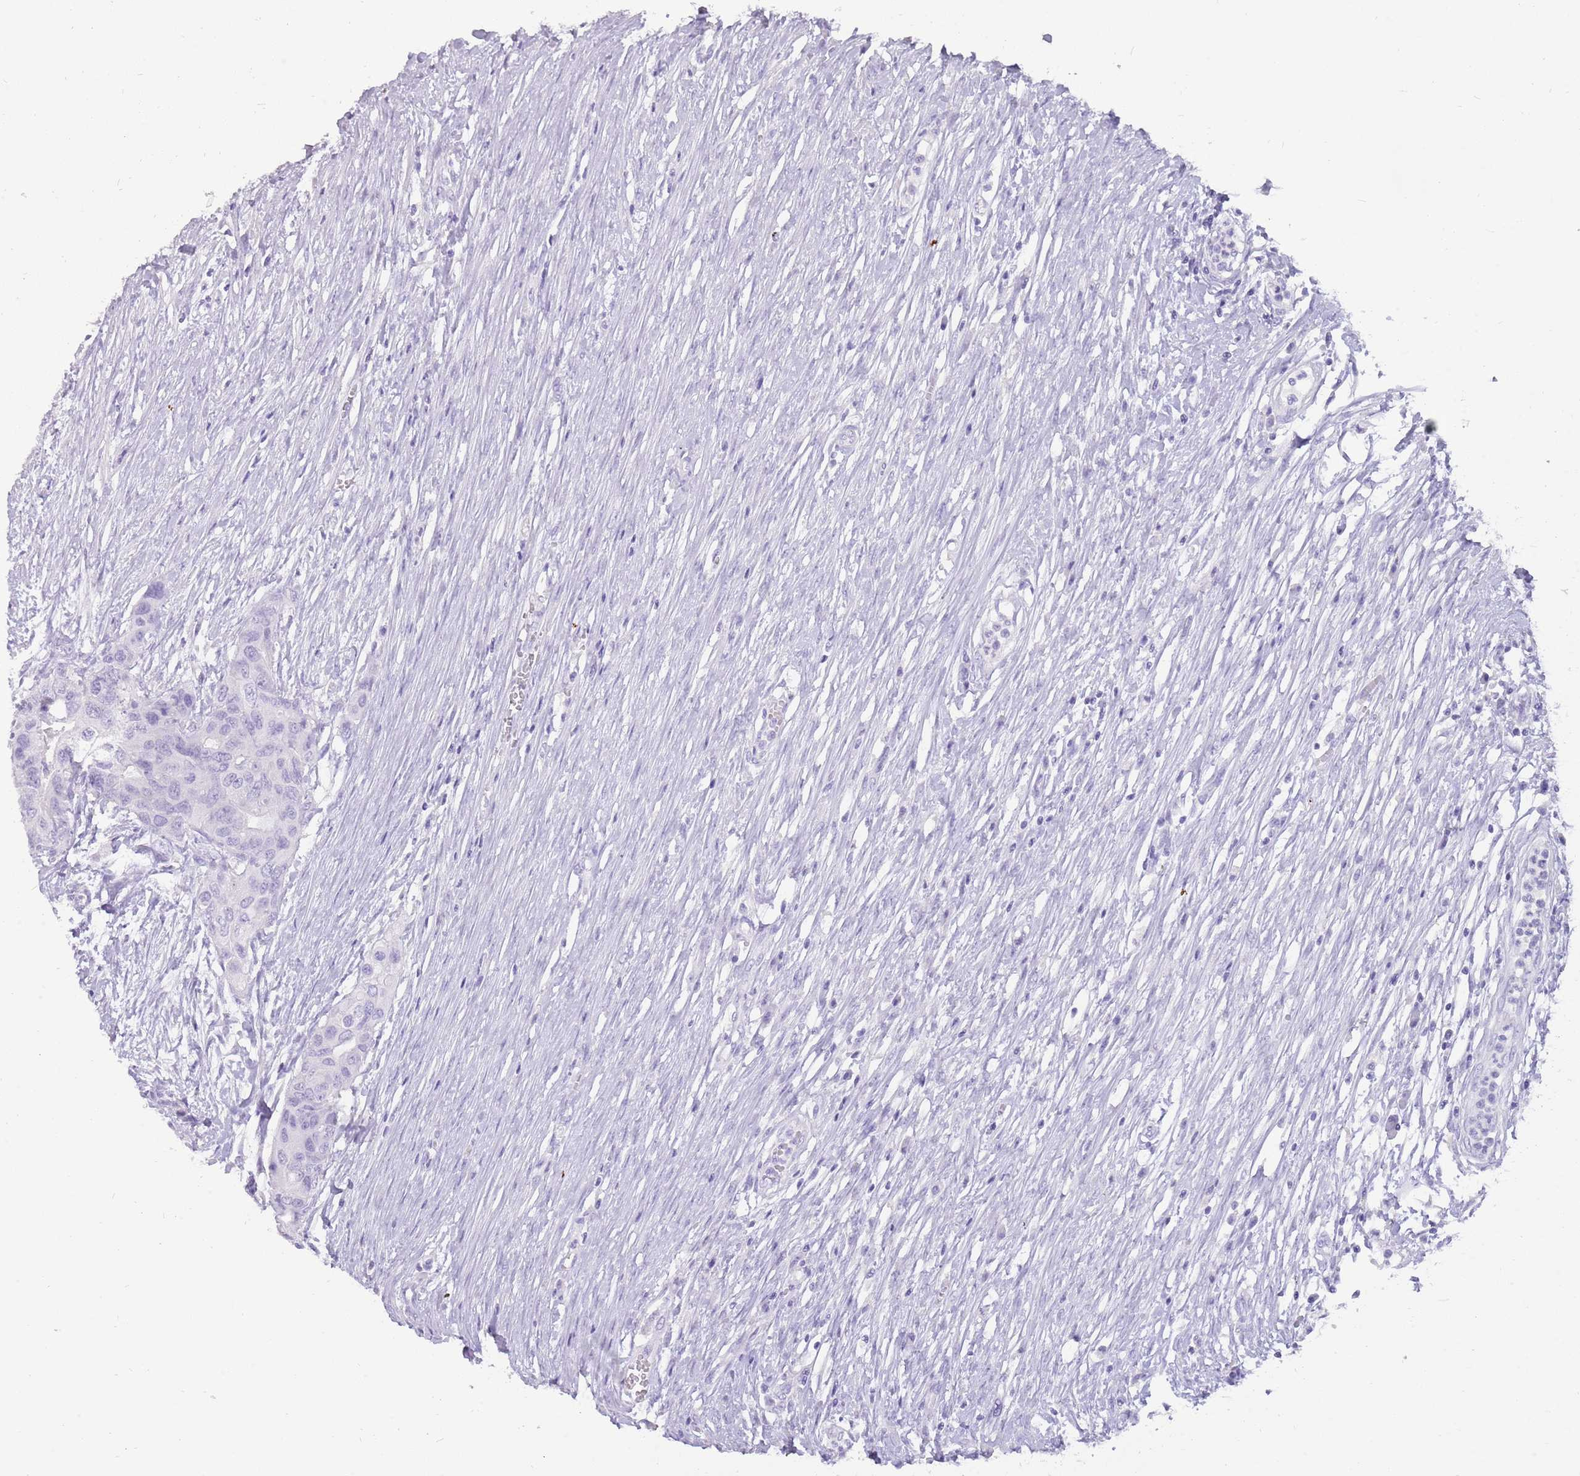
{"staining": {"intensity": "negative", "quantity": "none", "location": "none"}, "tissue": "colorectal cancer", "cell_type": "Tumor cells", "image_type": "cancer", "snomed": [{"axis": "morphology", "description": "Adenocarcinoma, NOS"}, {"axis": "topography", "description": "Colon"}], "caption": "There is no significant expression in tumor cells of colorectal adenocarcinoma. The staining is performed using DAB brown chromogen with nuclei counter-stained in using hematoxylin.", "gene": "NBPF3", "patient": {"sex": "male", "age": 77}}